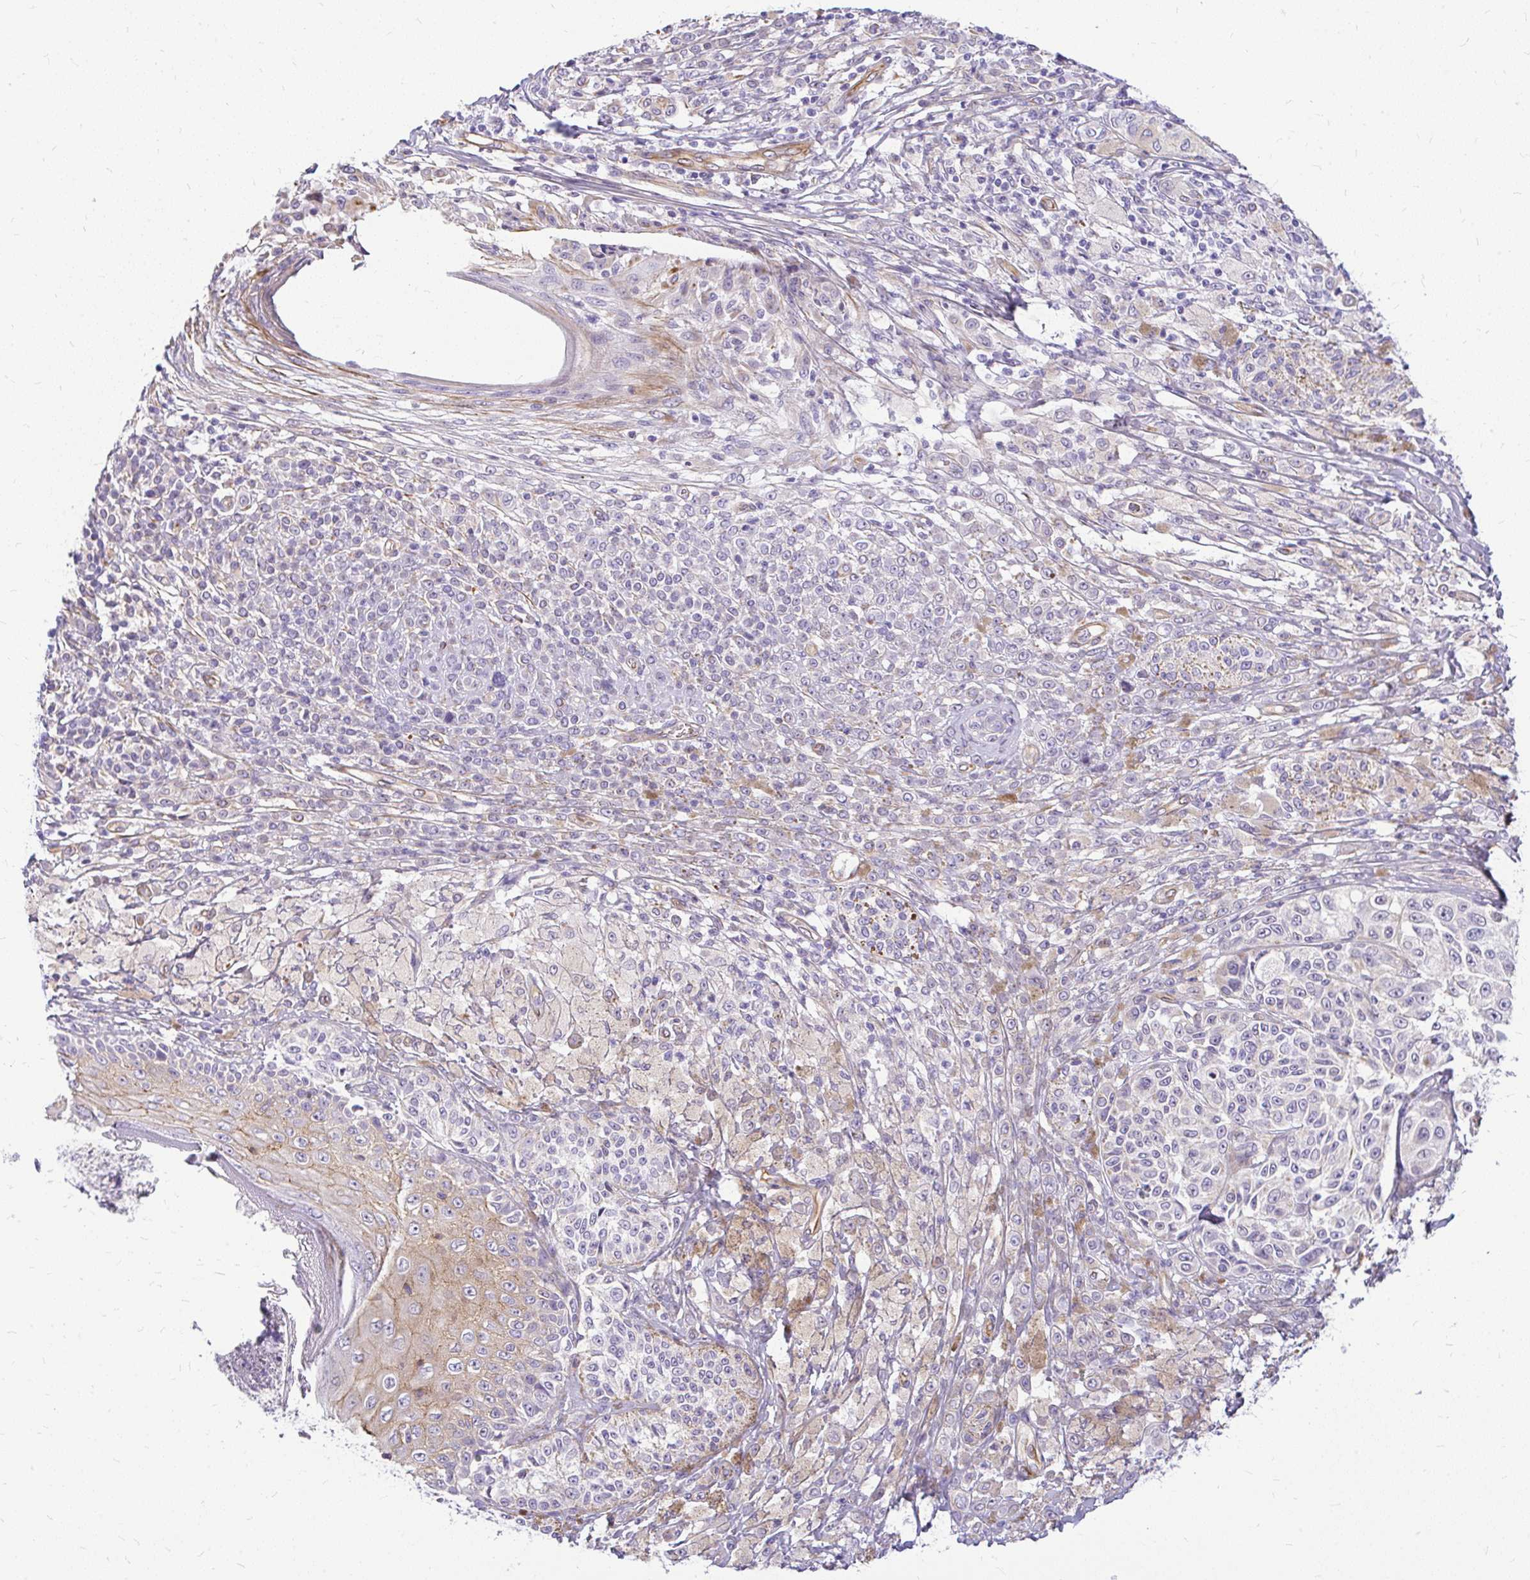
{"staining": {"intensity": "negative", "quantity": "none", "location": "none"}, "tissue": "melanoma", "cell_type": "Tumor cells", "image_type": "cancer", "snomed": [{"axis": "morphology", "description": "Malignant melanoma, NOS"}, {"axis": "topography", "description": "Skin"}], "caption": "Tumor cells are negative for brown protein staining in melanoma. (DAB IHC with hematoxylin counter stain).", "gene": "FAM83C", "patient": {"sex": "male", "age": 42}}